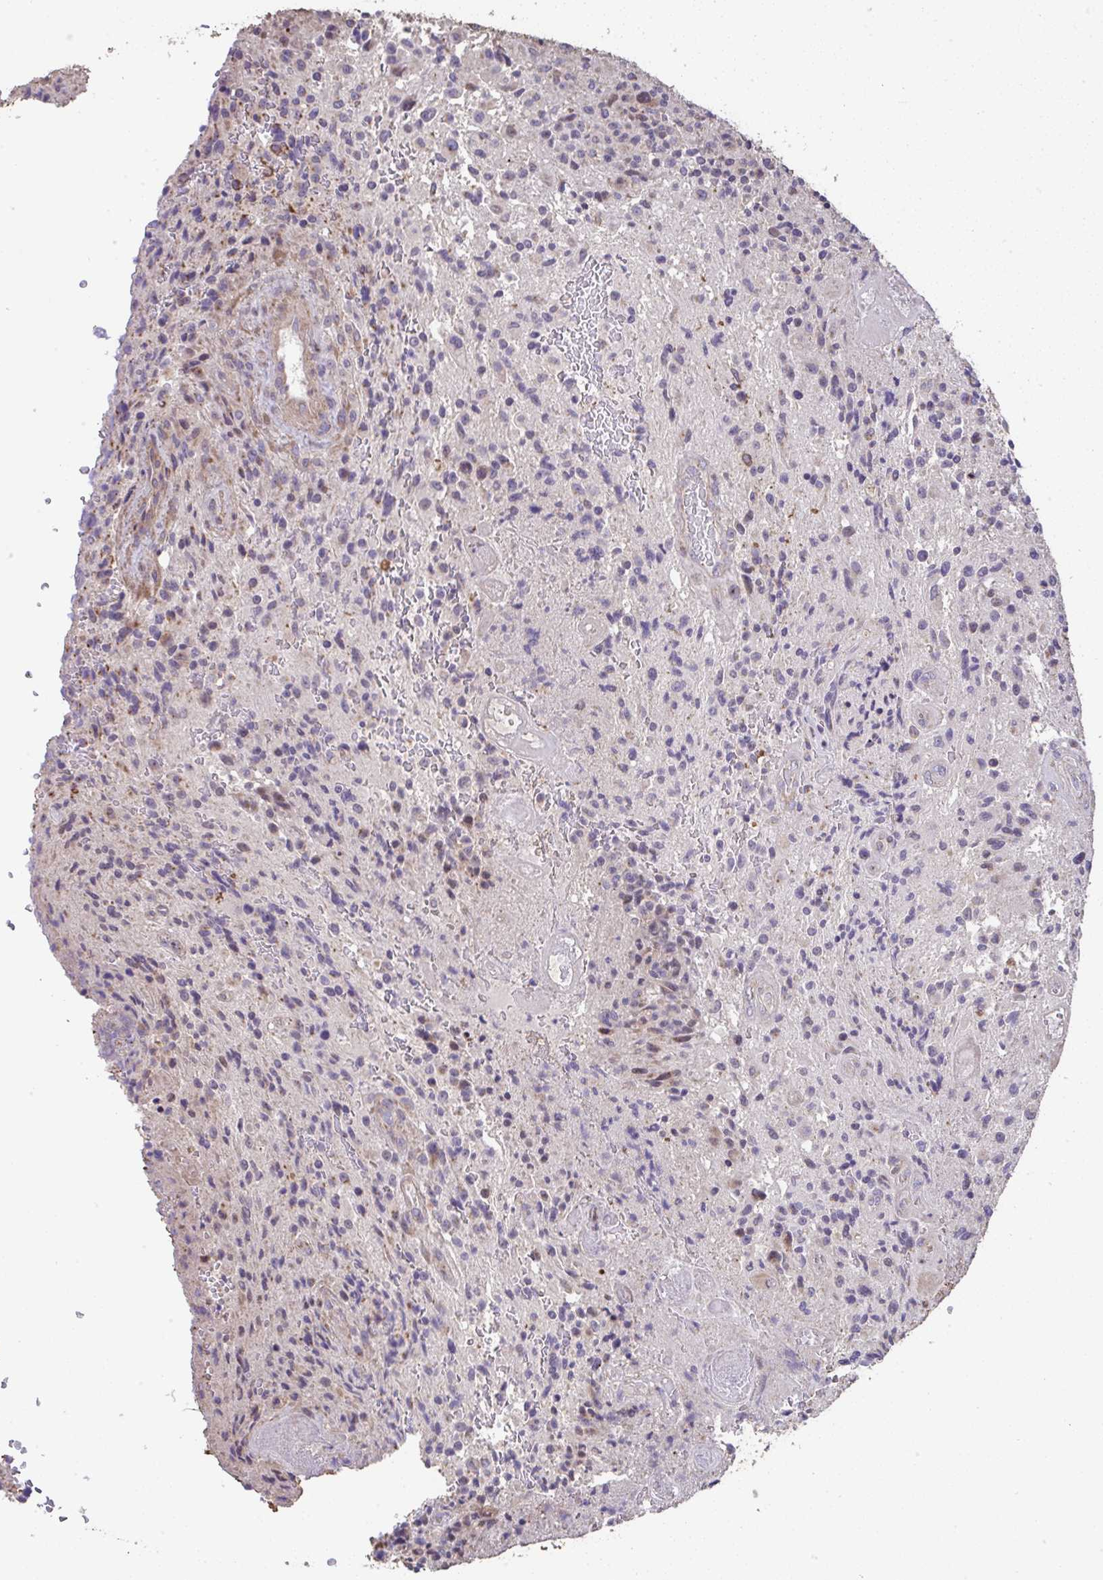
{"staining": {"intensity": "weak", "quantity": "<25%", "location": "cytoplasmic/membranous"}, "tissue": "glioma", "cell_type": "Tumor cells", "image_type": "cancer", "snomed": [{"axis": "morphology", "description": "Normal tissue, NOS"}, {"axis": "morphology", "description": "Glioma, malignant, High grade"}, {"axis": "topography", "description": "Cerebral cortex"}], "caption": "IHC photomicrograph of neoplastic tissue: high-grade glioma (malignant) stained with DAB (3,3'-diaminobenzidine) displays no significant protein staining in tumor cells.", "gene": "RUNDC3B", "patient": {"sex": "male", "age": 56}}